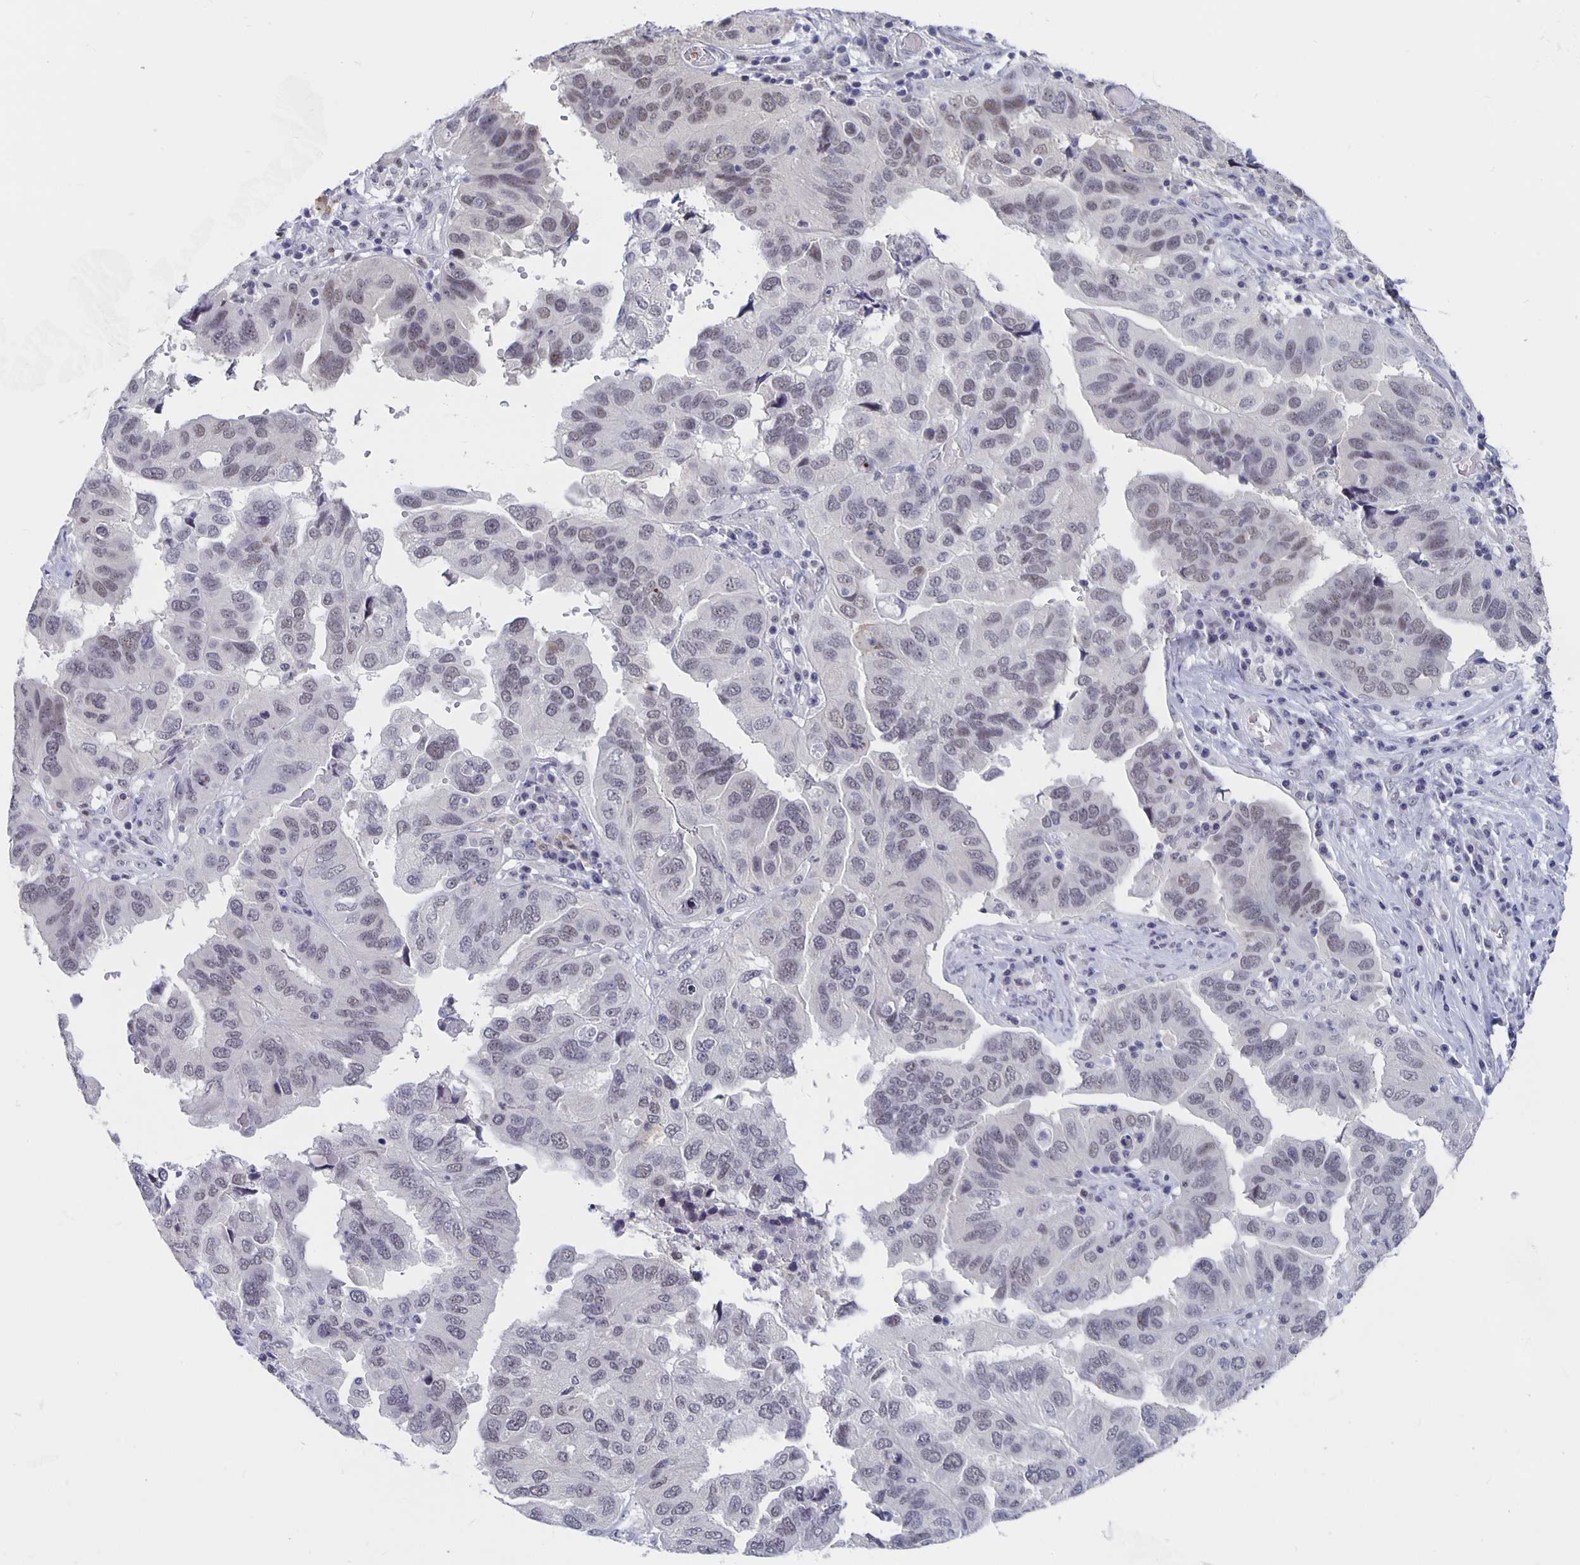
{"staining": {"intensity": "weak", "quantity": ">75%", "location": "nuclear"}, "tissue": "ovarian cancer", "cell_type": "Tumor cells", "image_type": "cancer", "snomed": [{"axis": "morphology", "description": "Cystadenocarcinoma, serous, NOS"}, {"axis": "topography", "description": "Ovary"}], "caption": "Immunohistochemistry histopathology image of human serous cystadenocarcinoma (ovarian) stained for a protein (brown), which demonstrates low levels of weak nuclear positivity in about >75% of tumor cells.", "gene": "ZNF691", "patient": {"sex": "female", "age": 79}}